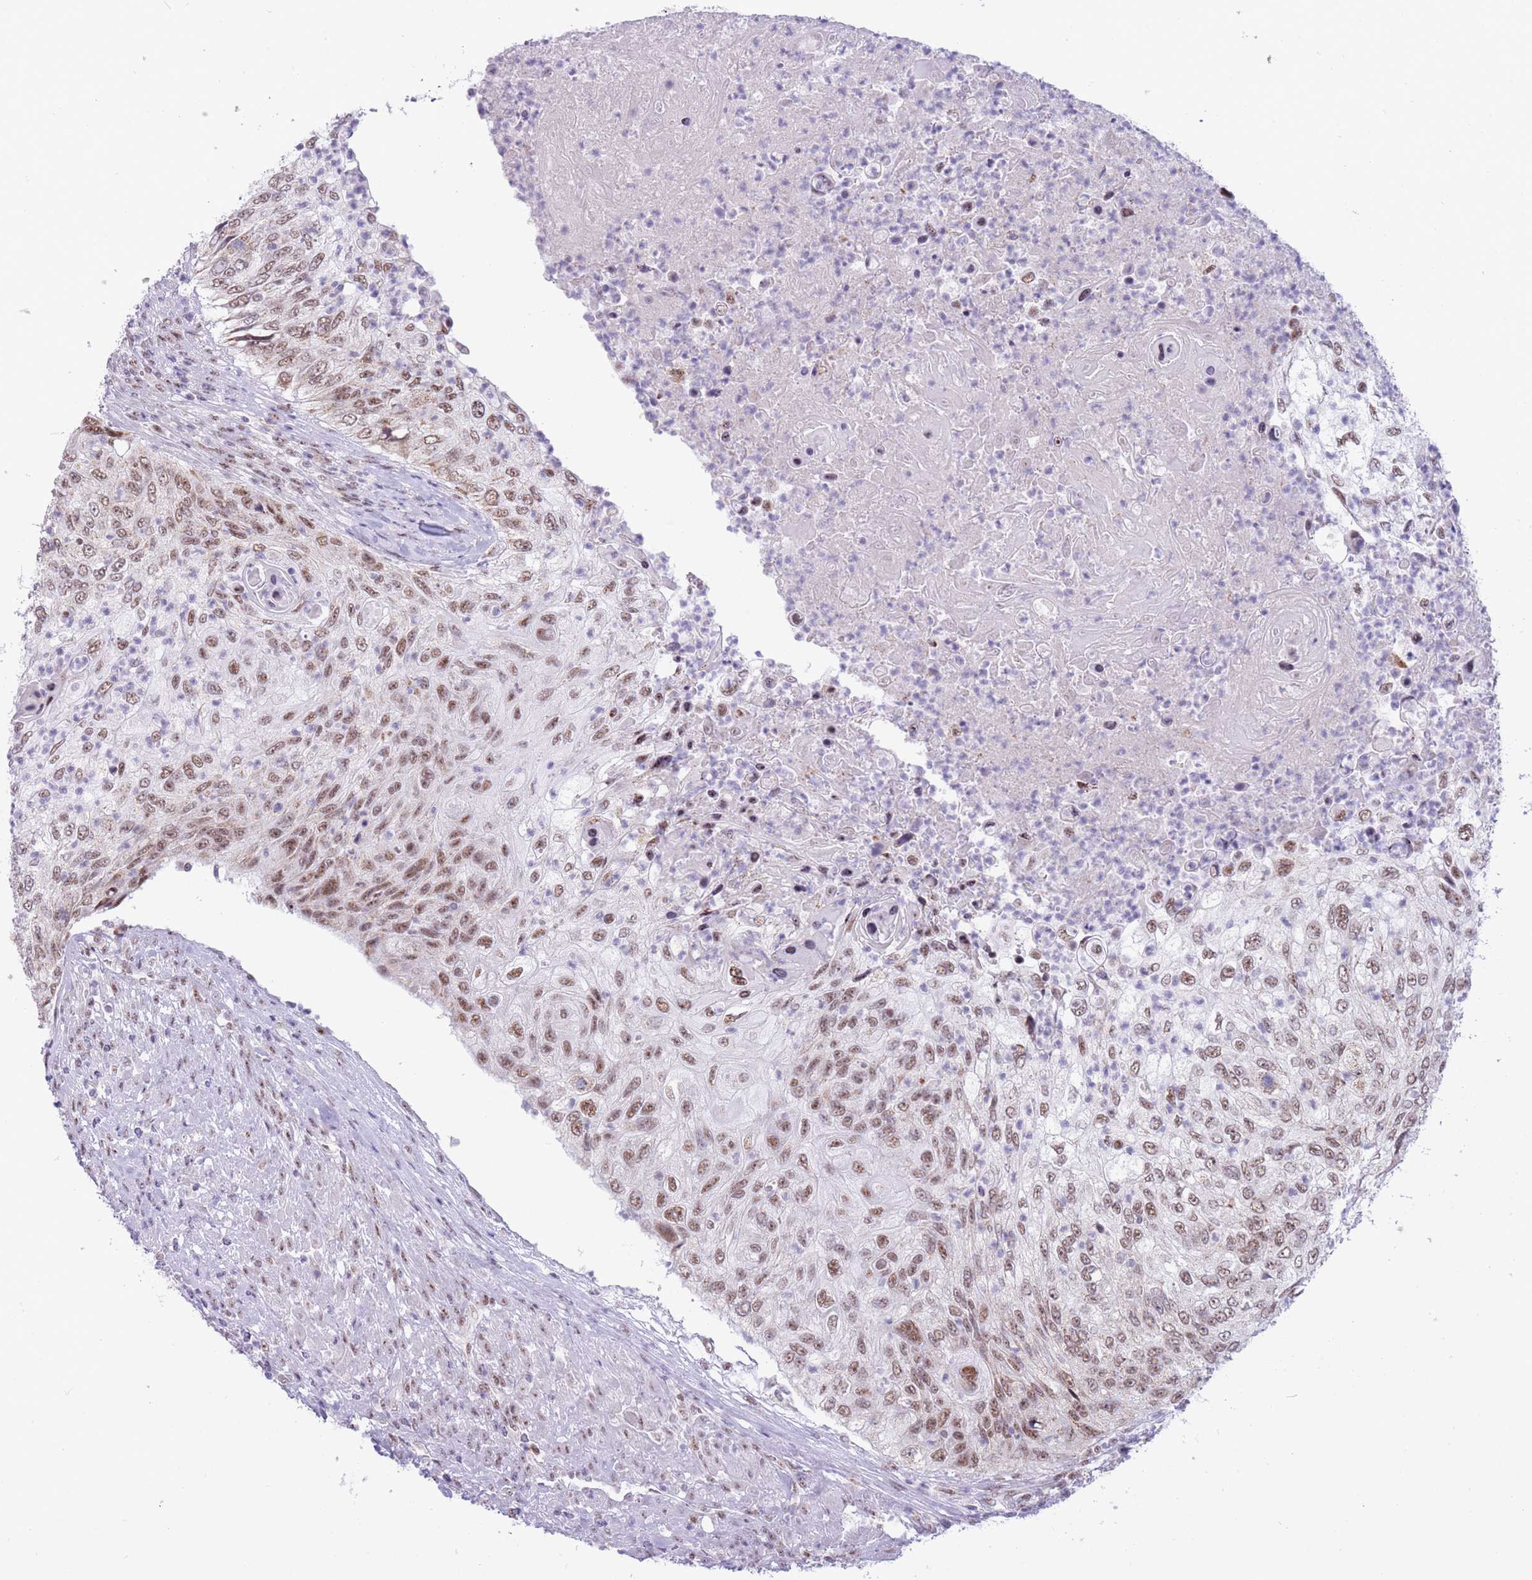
{"staining": {"intensity": "moderate", "quantity": ">75%", "location": "nuclear"}, "tissue": "urothelial cancer", "cell_type": "Tumor cells", "image_type": "cancer", "snomed": [{"axis": "morphology", "description": "Urothelial carcinoma, High grade"}, {"axis": "topography", "description": "Urinary bladder"}], "caption": "A micrograph of human urothelial cancer stained for a protein shows moderate nuclear brown staining in tumor cells. (Stains: DAB in brown, nuclei in blue, Microscopy: brightfield microscopy at high magnification).", "gene": "CYP2B6", "patient": {"sex": "female", "age": 60}}